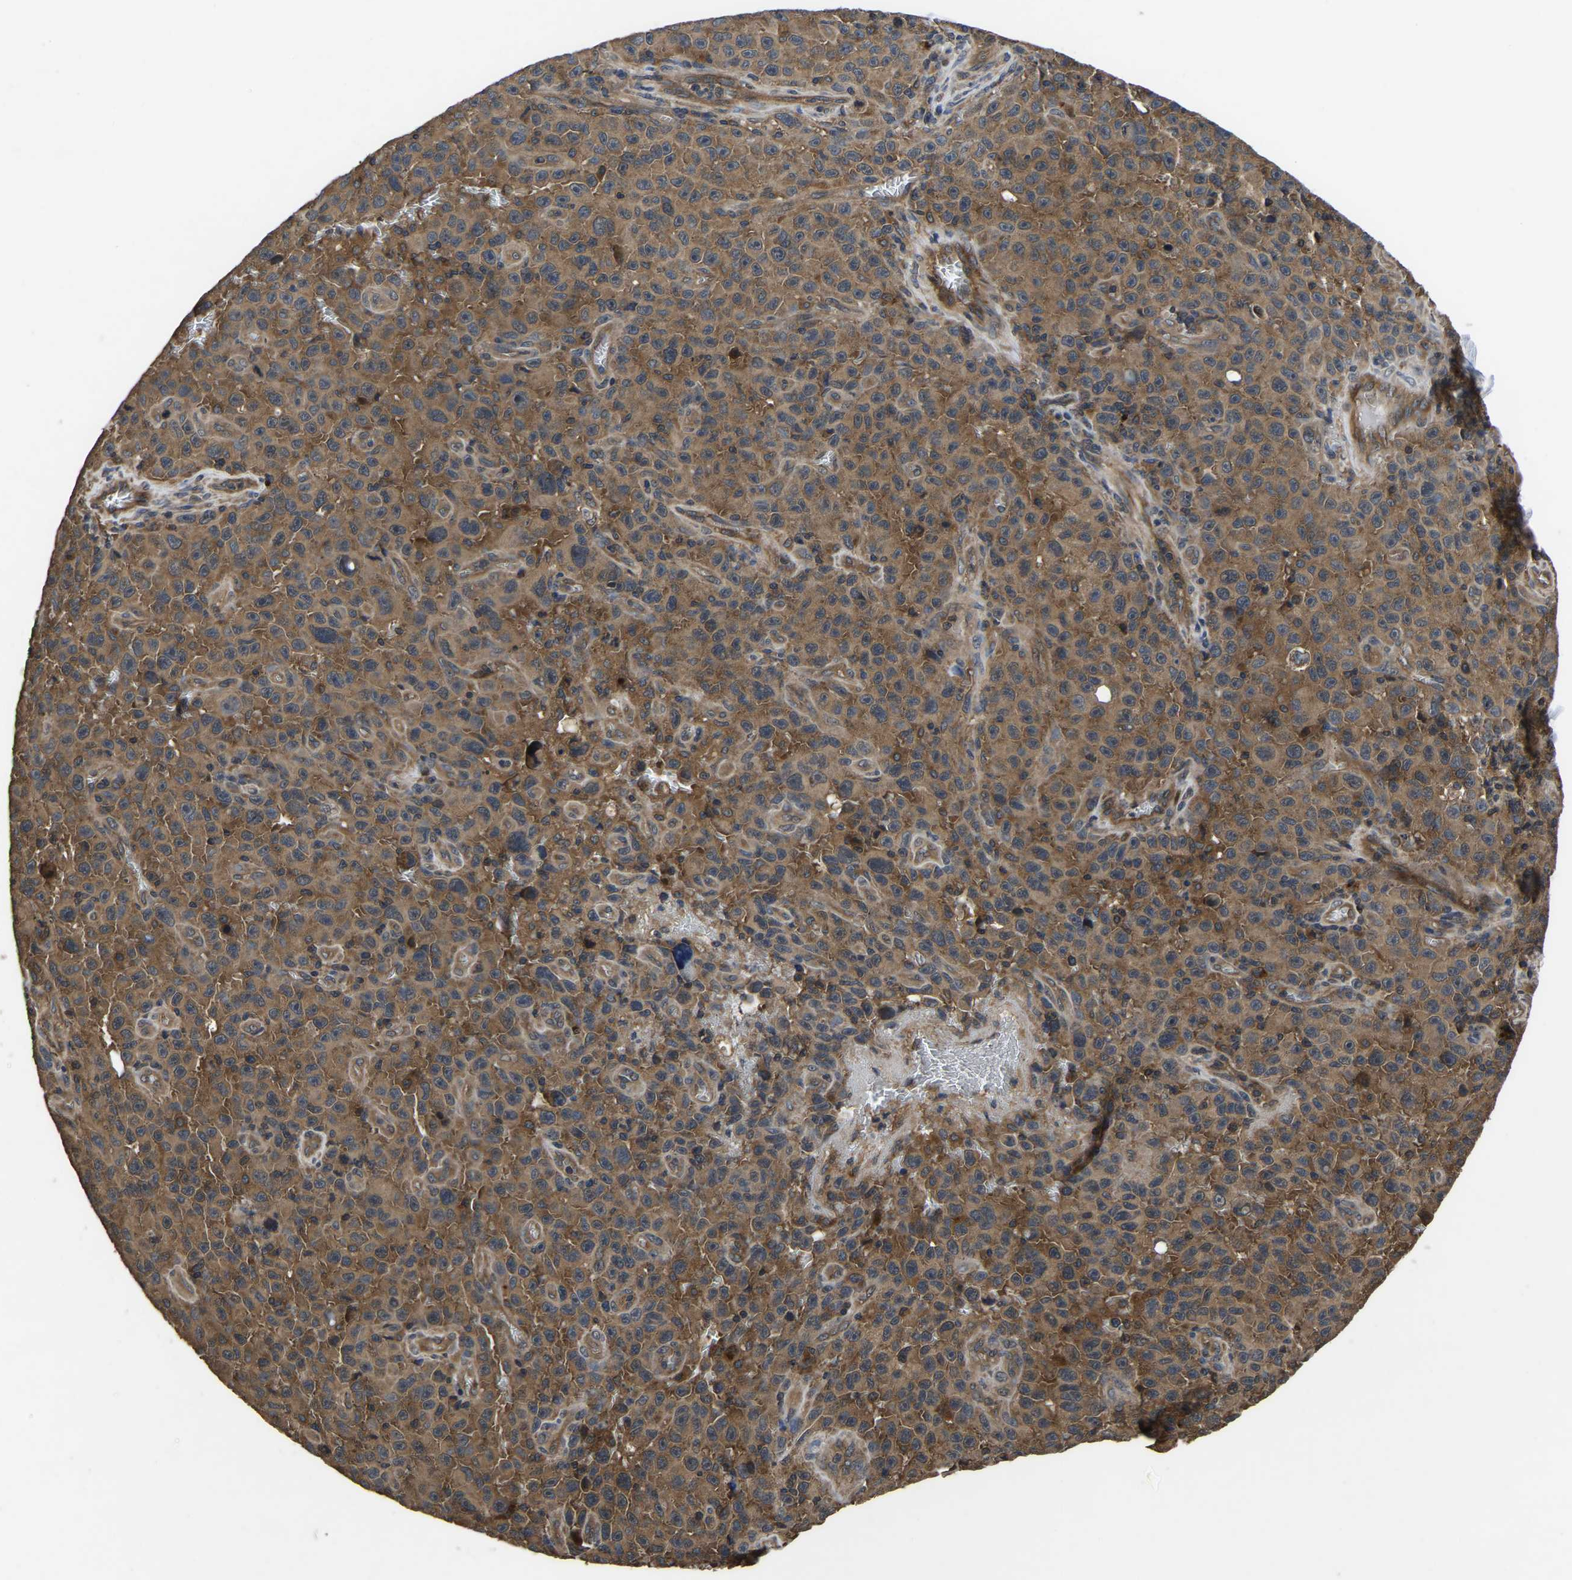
{"staining": {"intensity": "moderate", "quantity": ">75%", "location": "cytoplasmic/membranous"}, "tissue": "melanoma", "cell_type": "Tumor cells", "image_type": "cancer", "snomed": [{"axis": "morphology", "description": "Malignant melanoma, NOS"}, {"axis": "topography", "description": "Skin"}], "caption": "The image exhibits a brown stain indicating the presence of a protein in the cytoplasmic/membranous of tumor cells in malignant melanoma. Nuclei are stained in blue.", "gene": "CRYZL1", "patient": {"sex": "female", "age": 82}}